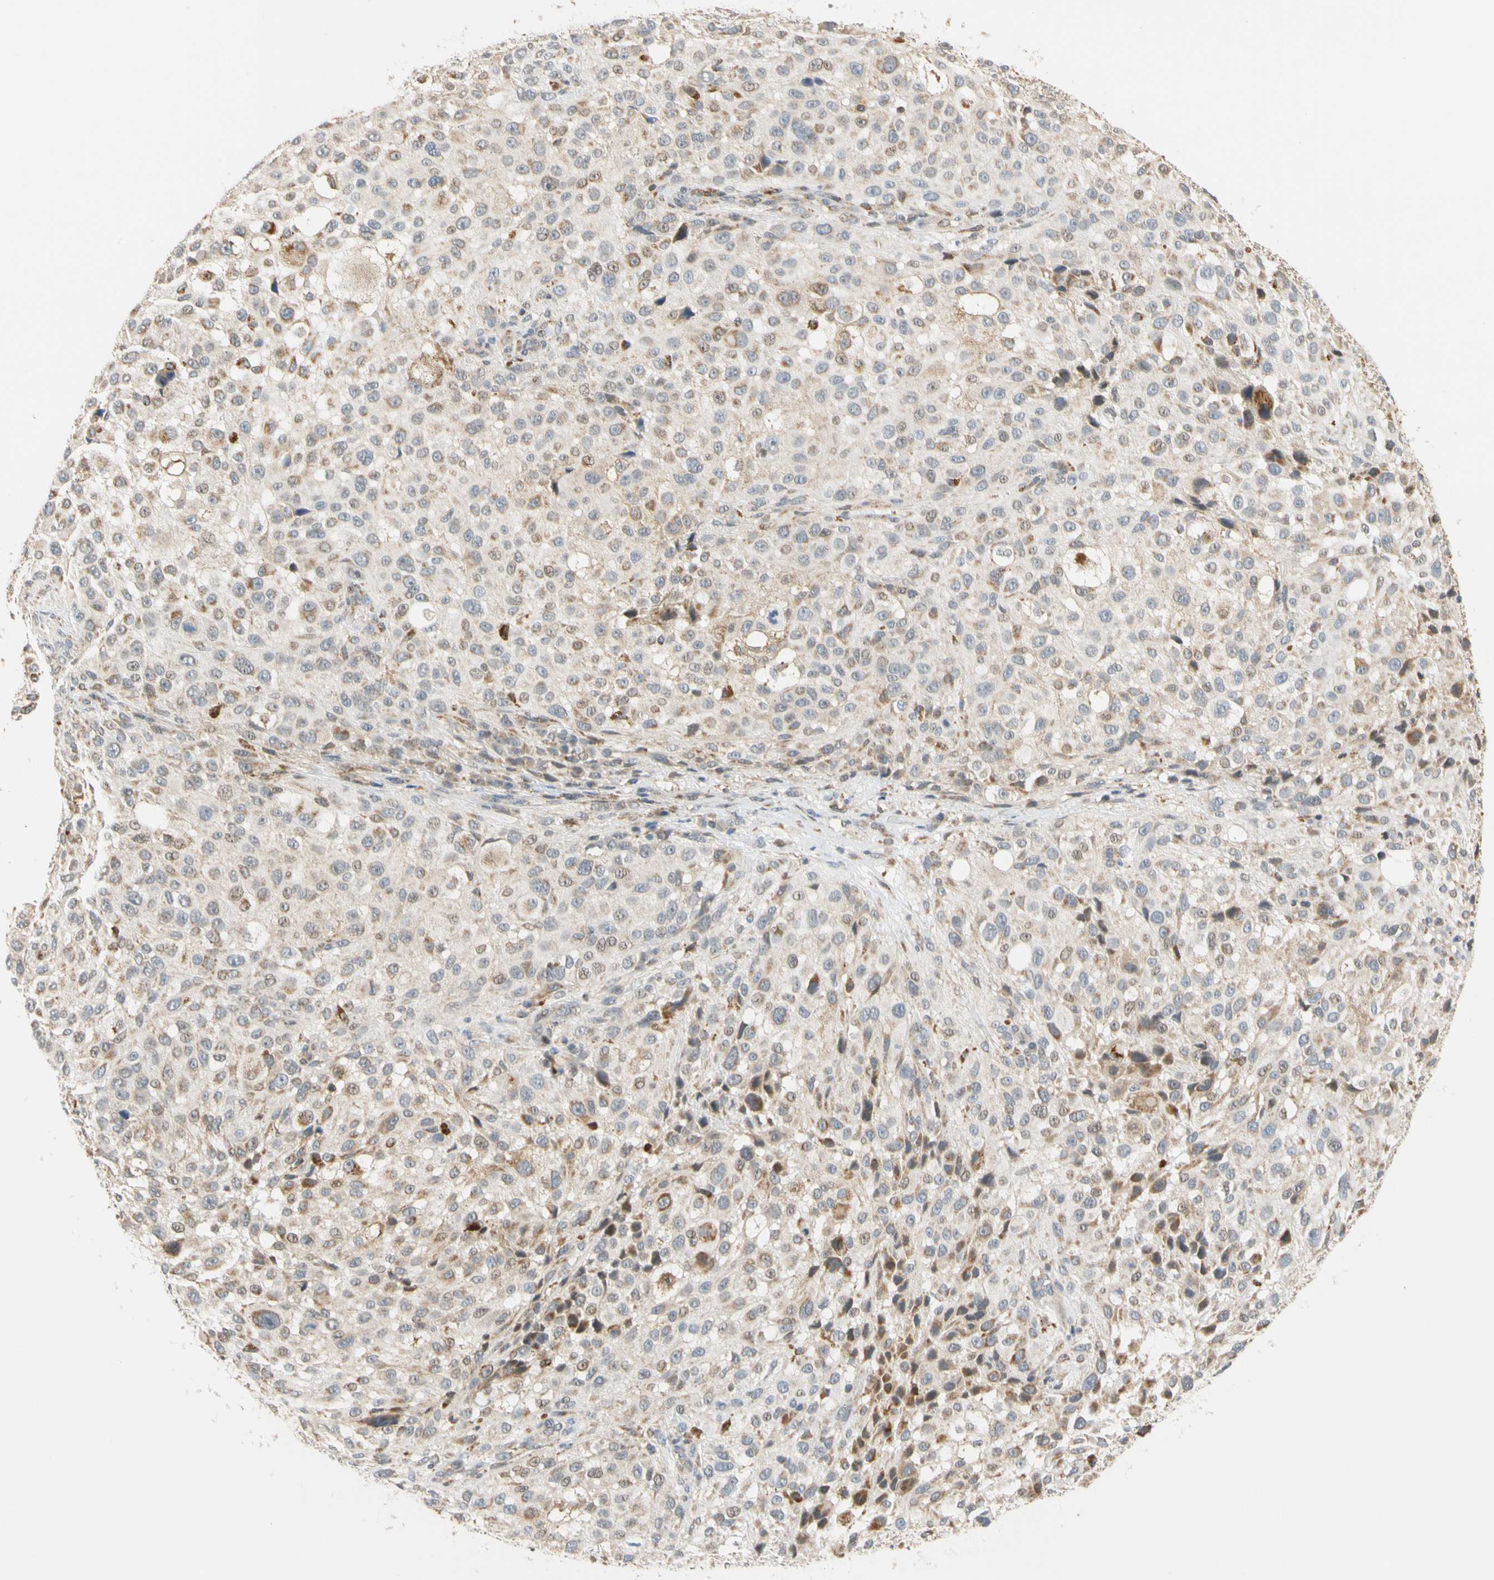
{"staining": {"intensity": "weak", "quantity": "<25%", "location": "cytoplasmic/membranous"}, "tissue": "melanoma", "cell_type": "Tumor cells", "image_type": "cancer", "snomed": [{"axis": "morphology", "description": "Necrosis, NOS"}, {"axis": "morphology", "description": "Malignant melanoma, NOS"}, {"axis": "topography", "description": "Skin"}], "caption": "Immunohistochemistry photomicrograph of neoplastic tissue: malignant melanoma stained with DAB (3,3'-diaminobenzidine) shows no significant protein positivity in tumor cells.", "gene": "SFXN3", "patient": {"sex": "female", "age": 87}}